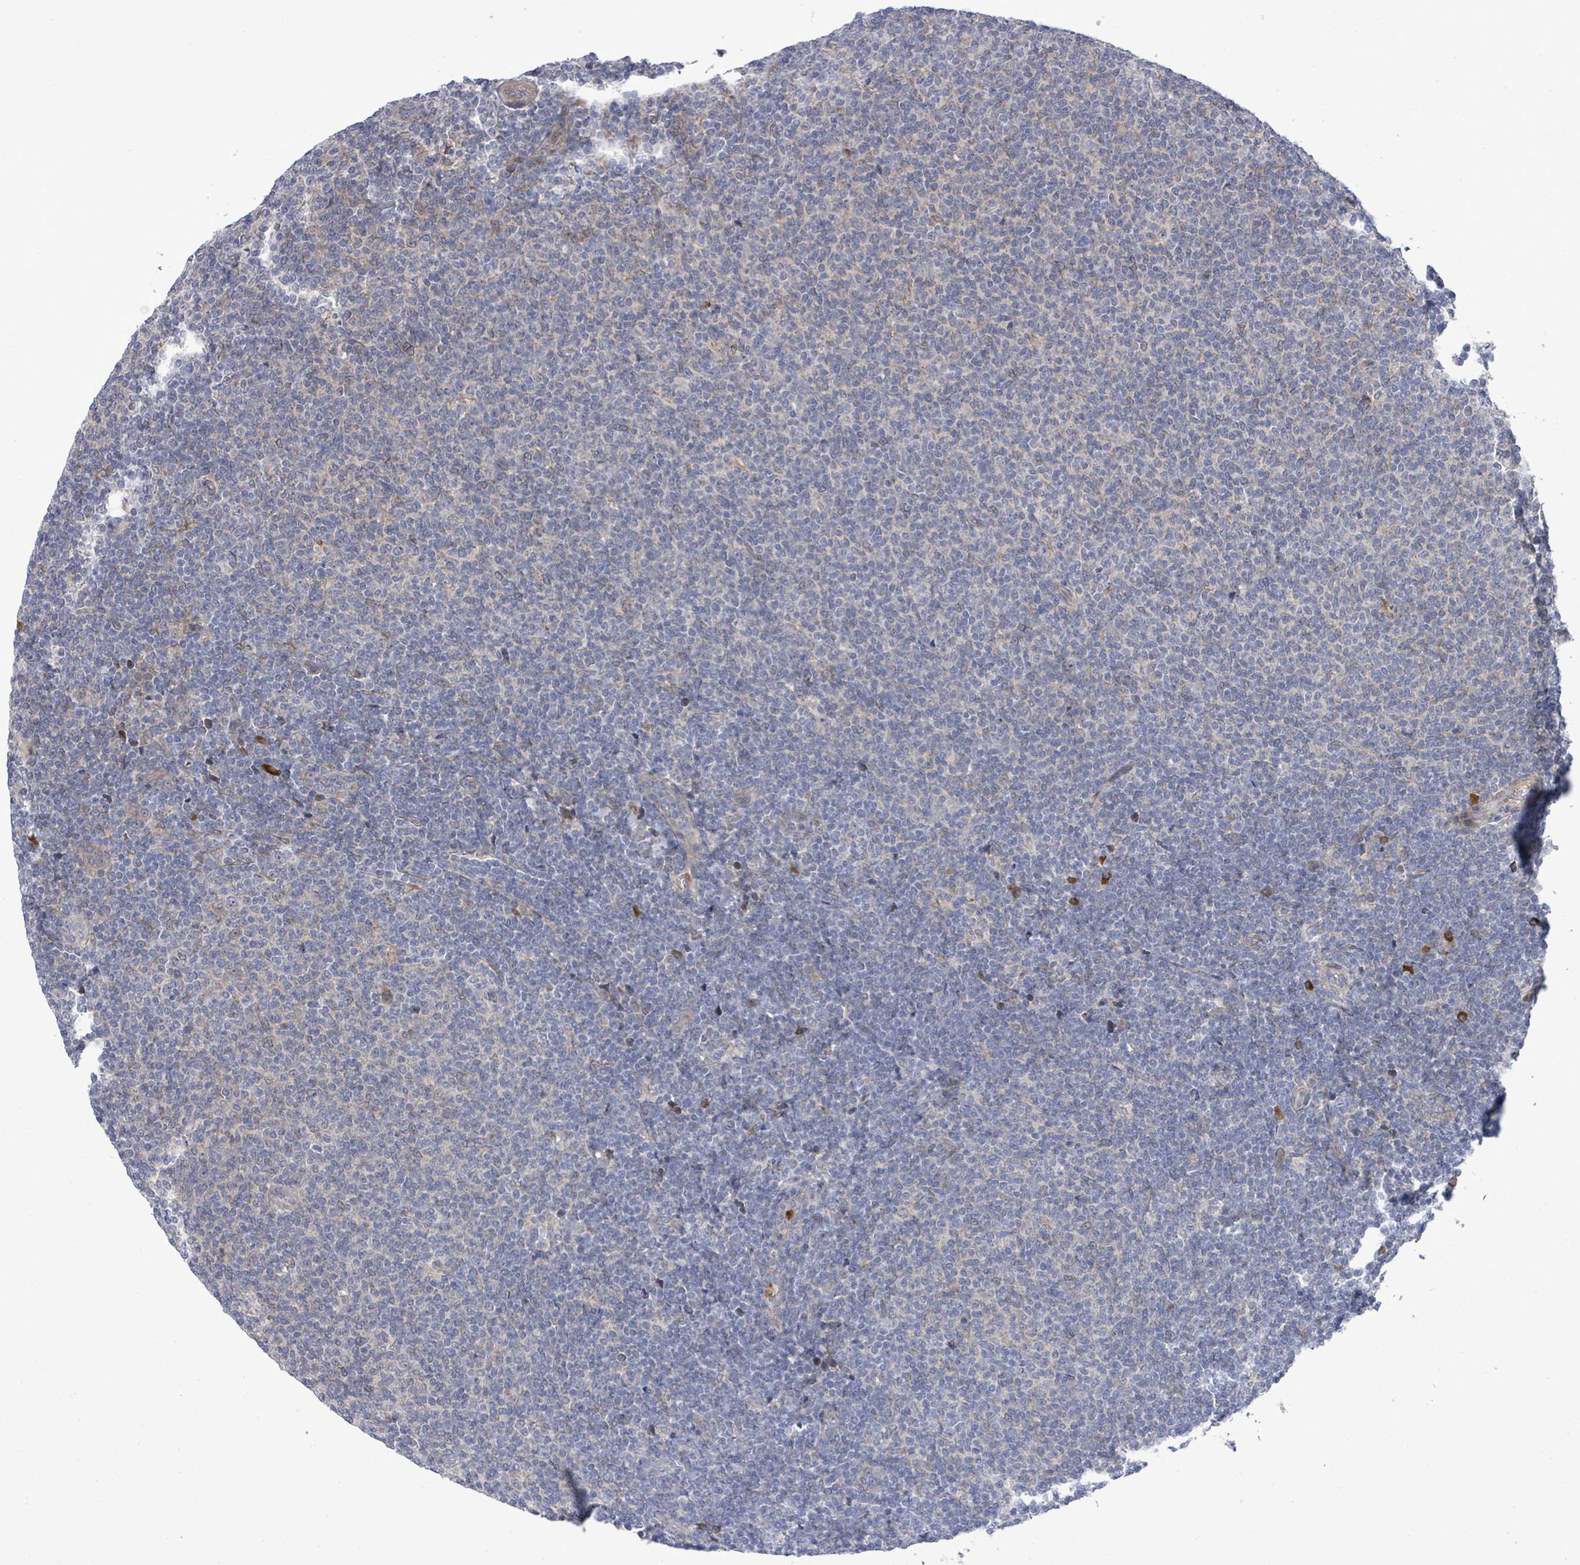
{"staining": {"intensity": "negative", "quantity": "none", "location": "none"}, "tissue": "lymphoma", "cell_type": "Tumor cells", "image_type": "cancer", "snomed": [{"axis": "morphology", "description": "Malignant lymphoma, non-Hodgkin's type, Low grade"}, {"axis": "topography", "description": "Lymph node"}], "caption": "Immunohistochemistry of human low-grade malignant lymphoma, non-Hodgkin's type reveals no positivity in tumor cells.", "gene": "SAR1A", "patient": {"sex": "male", "age": 66}}